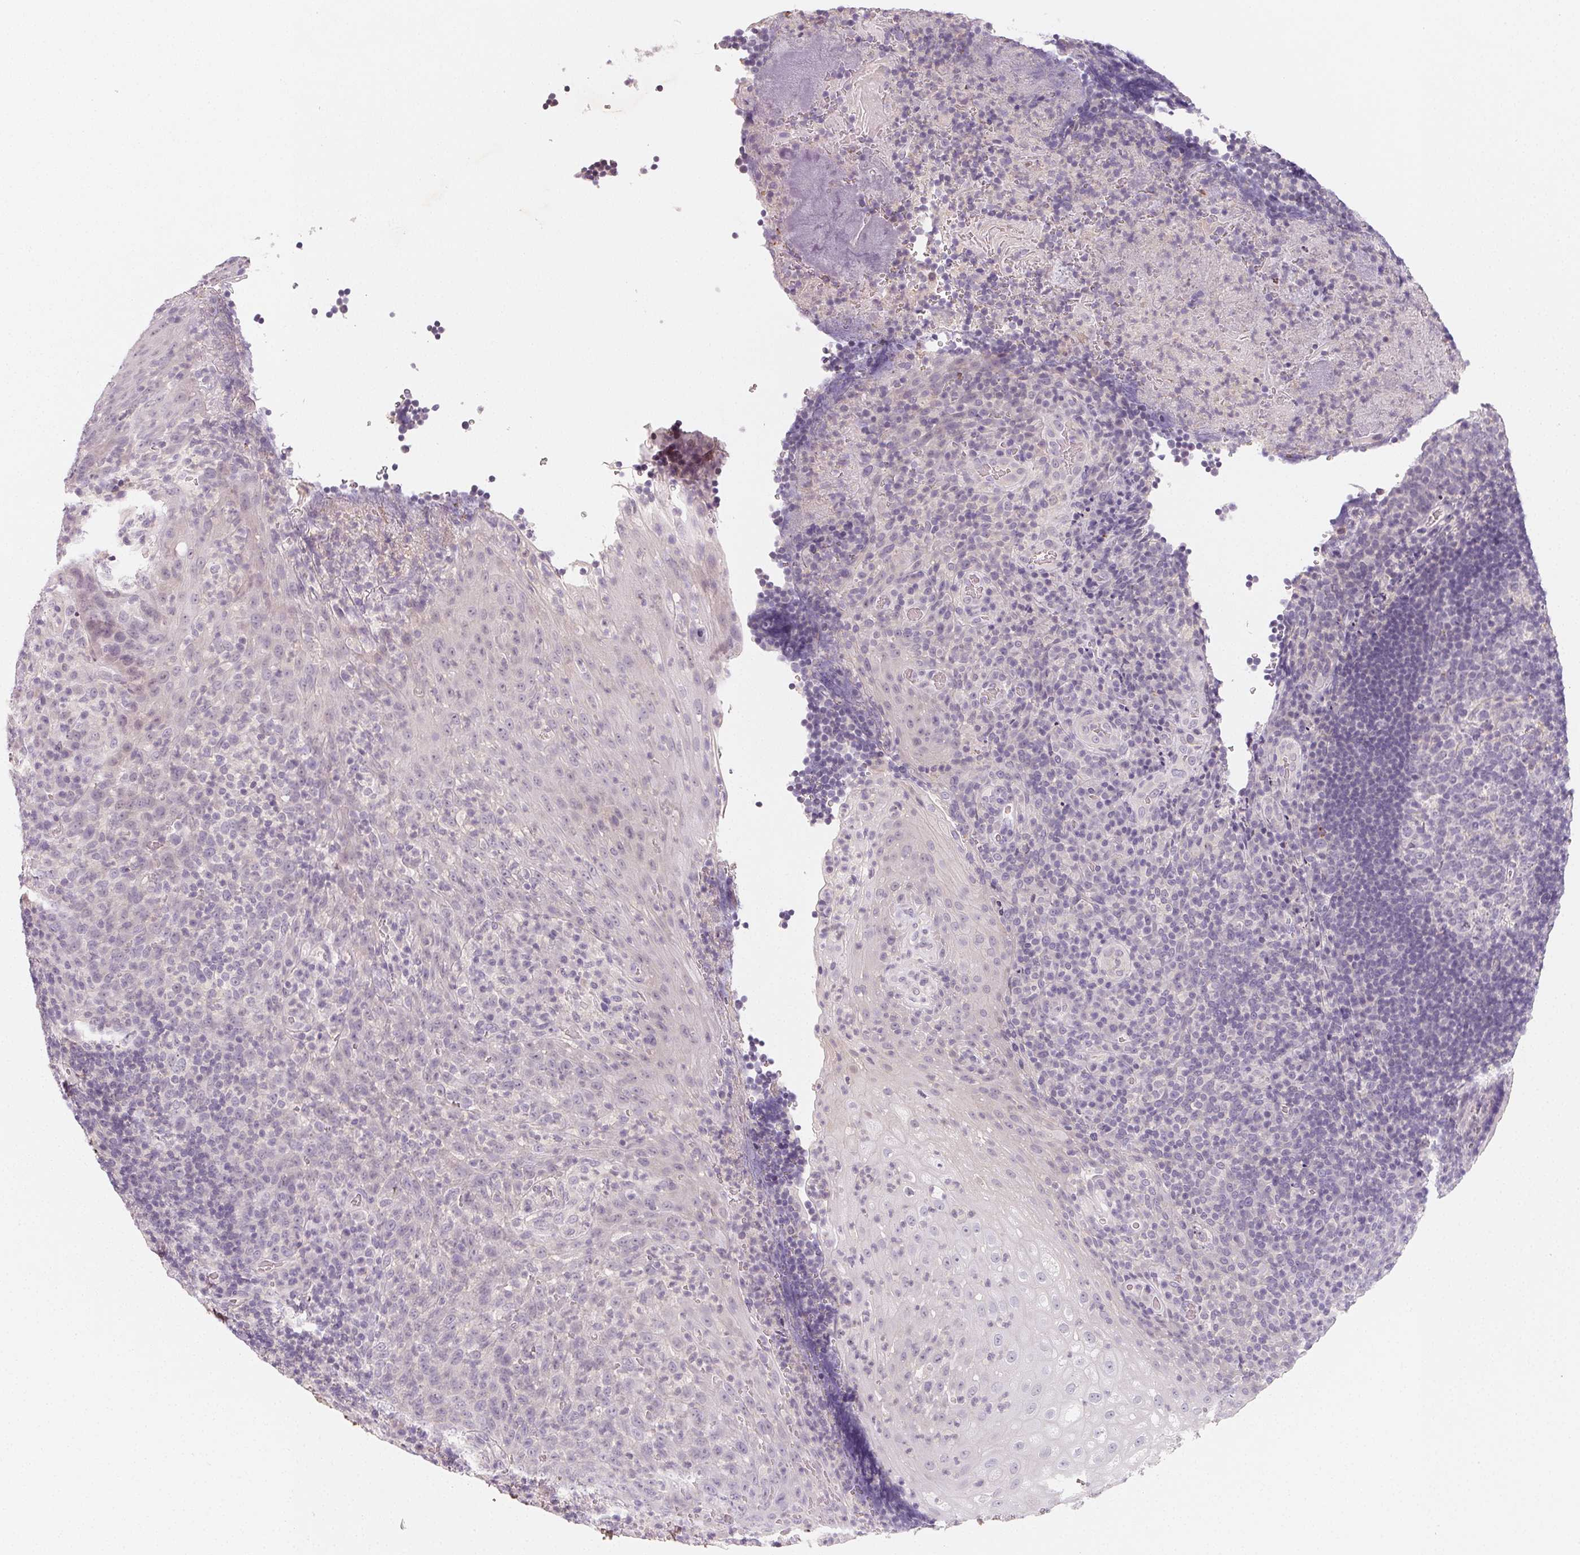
{"staining": {"intensity": "negative", "quantity": "none", "location": "none"}, "tissue": "tonsil", "cell_type": "Germinal center cells", "image_type": "normal", "snomed": [{"axis": "morphology", "description": "Normal tissue, NOS"}, {"axis": "topography", "description": "Tonsil"}], "caption": "Photomicrograph shows no protein staining in germinal center cells of unremarkable tonsil. (DAB immunohistochemistry, high magnification).", "gene": "LRRC23", "patient": {"sex": "male", "age": 17}}